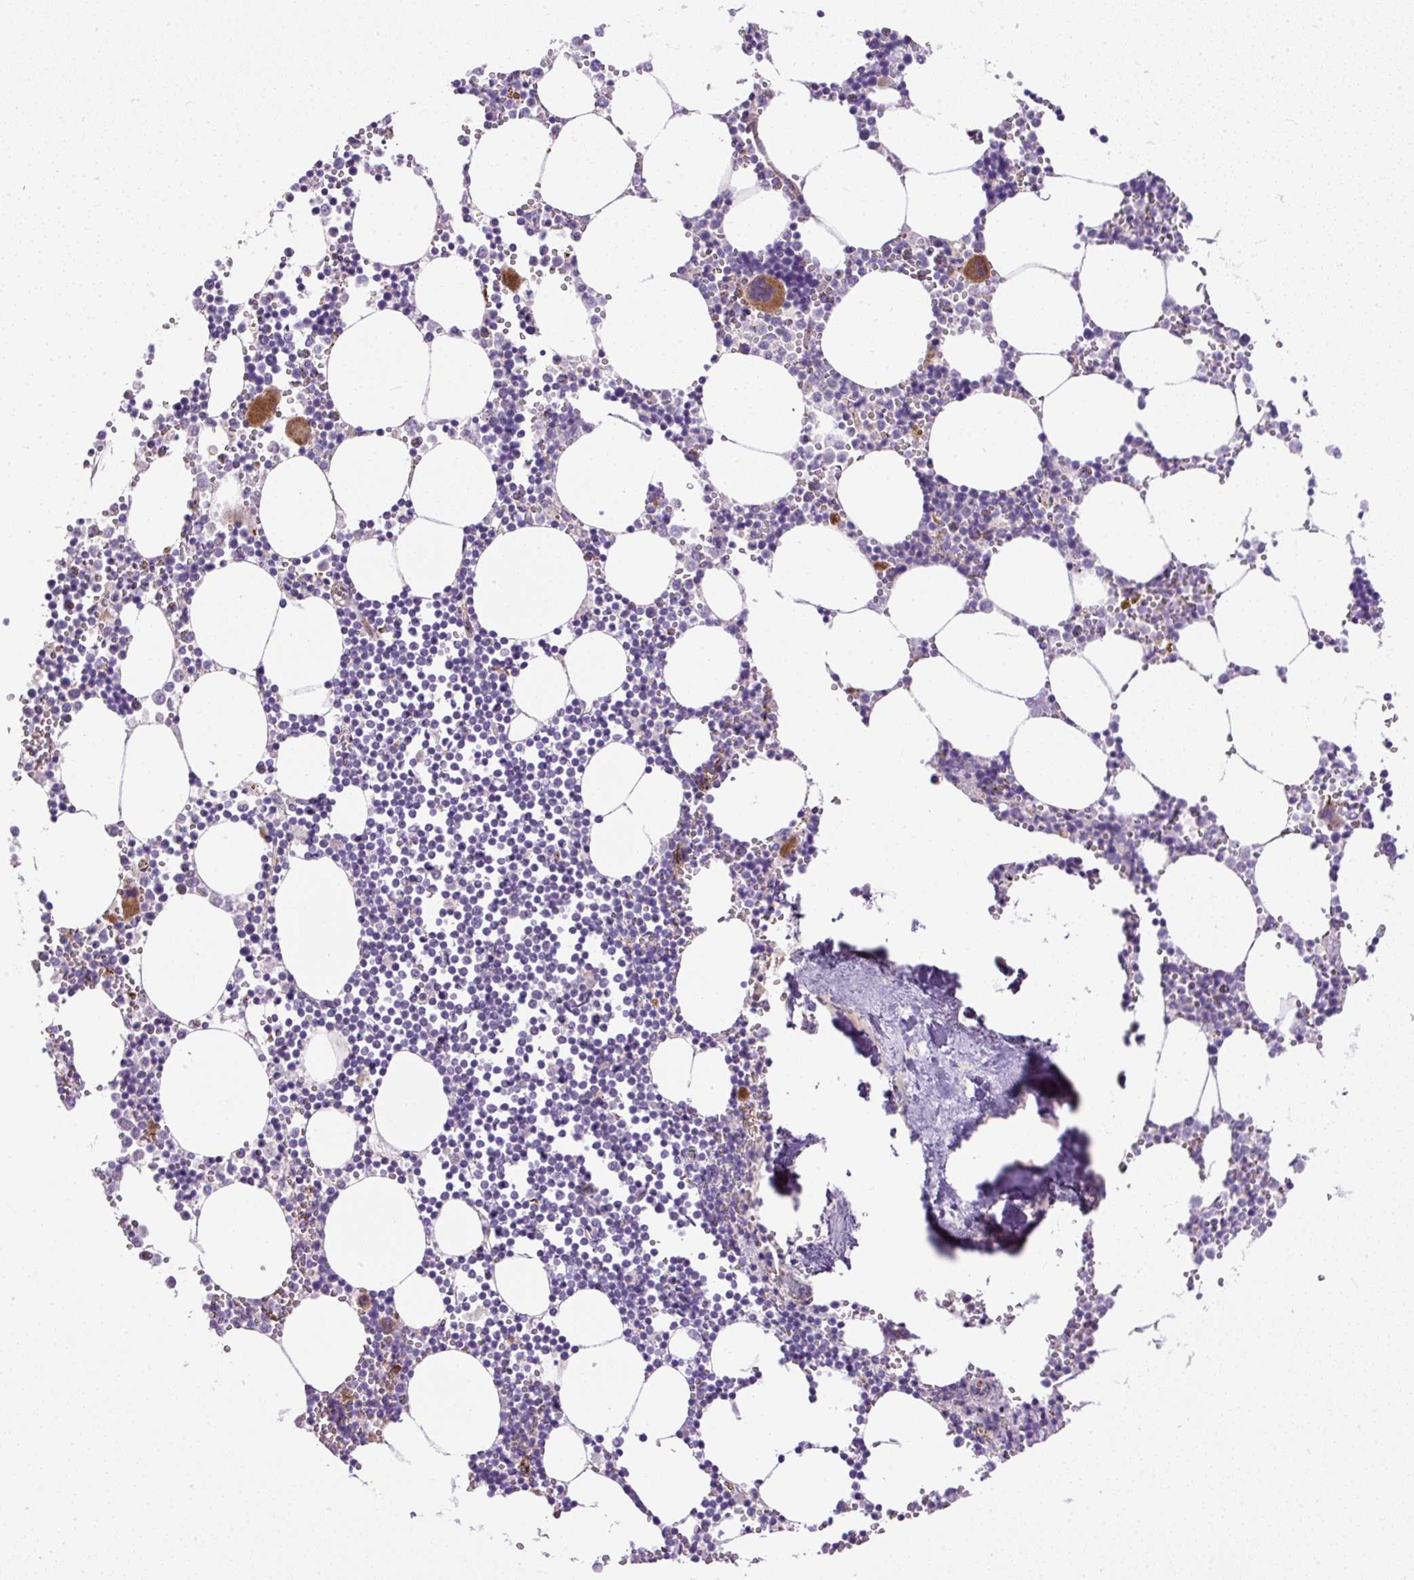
{"staining": {"intensity": "strong", "quantity": "<25%", "location": "cytoplasmic/membranous"}, "tissue": "bone marrow", "cell_type": "Hematopoietic cells", "image_type": "normal", "snomed": [{"axis": "morphology", "description": "Normal tissue, NOS"}, {"axis": "topography", "description": "Bone marrow"}], "caption": "Protein staining exhibits strong cytoplasmic/membranous staining in approximately <25% of hematopoietic cells in normal bone marrow. Nuclei are stained in blue.", "gene": "LEFTY1", "patient": {"sex": "male", "age": 54}}